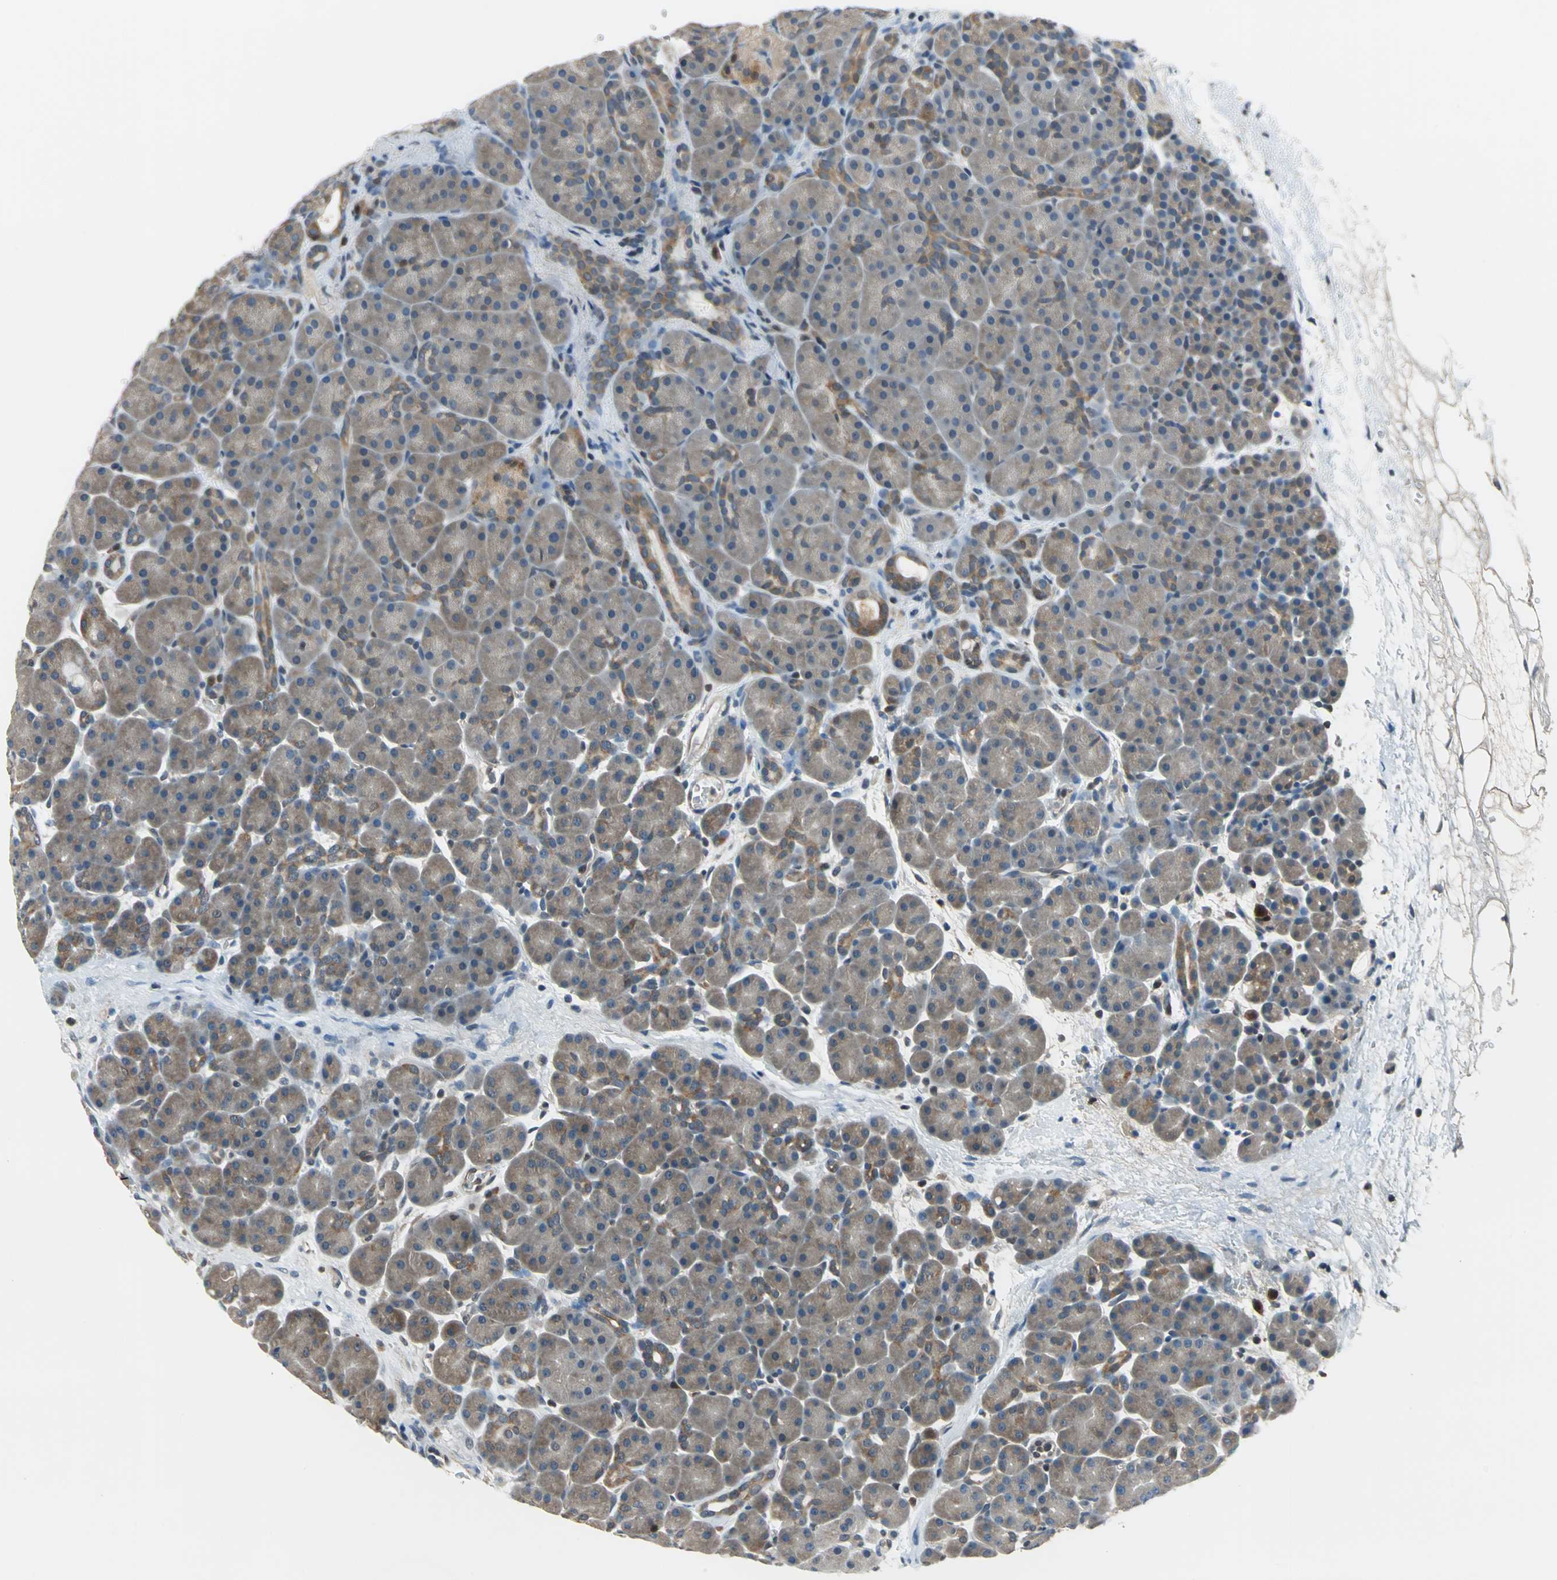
{"staining": {"intensity": "moderate", "quantity": ">75%", "location": "cytoplasmic/membranous"}, "tissue": "pancreas", "cell_type": "Exocrine glandular cells", "image_type": "normal", "snomed": [{"axis": "morphology", "description": "Normal tissue, NOS"}, {"axis": "topography", "description": "Pancreas"}], "caption": "Normal pancreas exhibits moderate cytoplasmic/membranous expression in approximately >75% of exocrine glandular cells, visualized by immunohistochemistry.", "gene": "PSME1", "patient": {"sex": "male", "age": 66}}